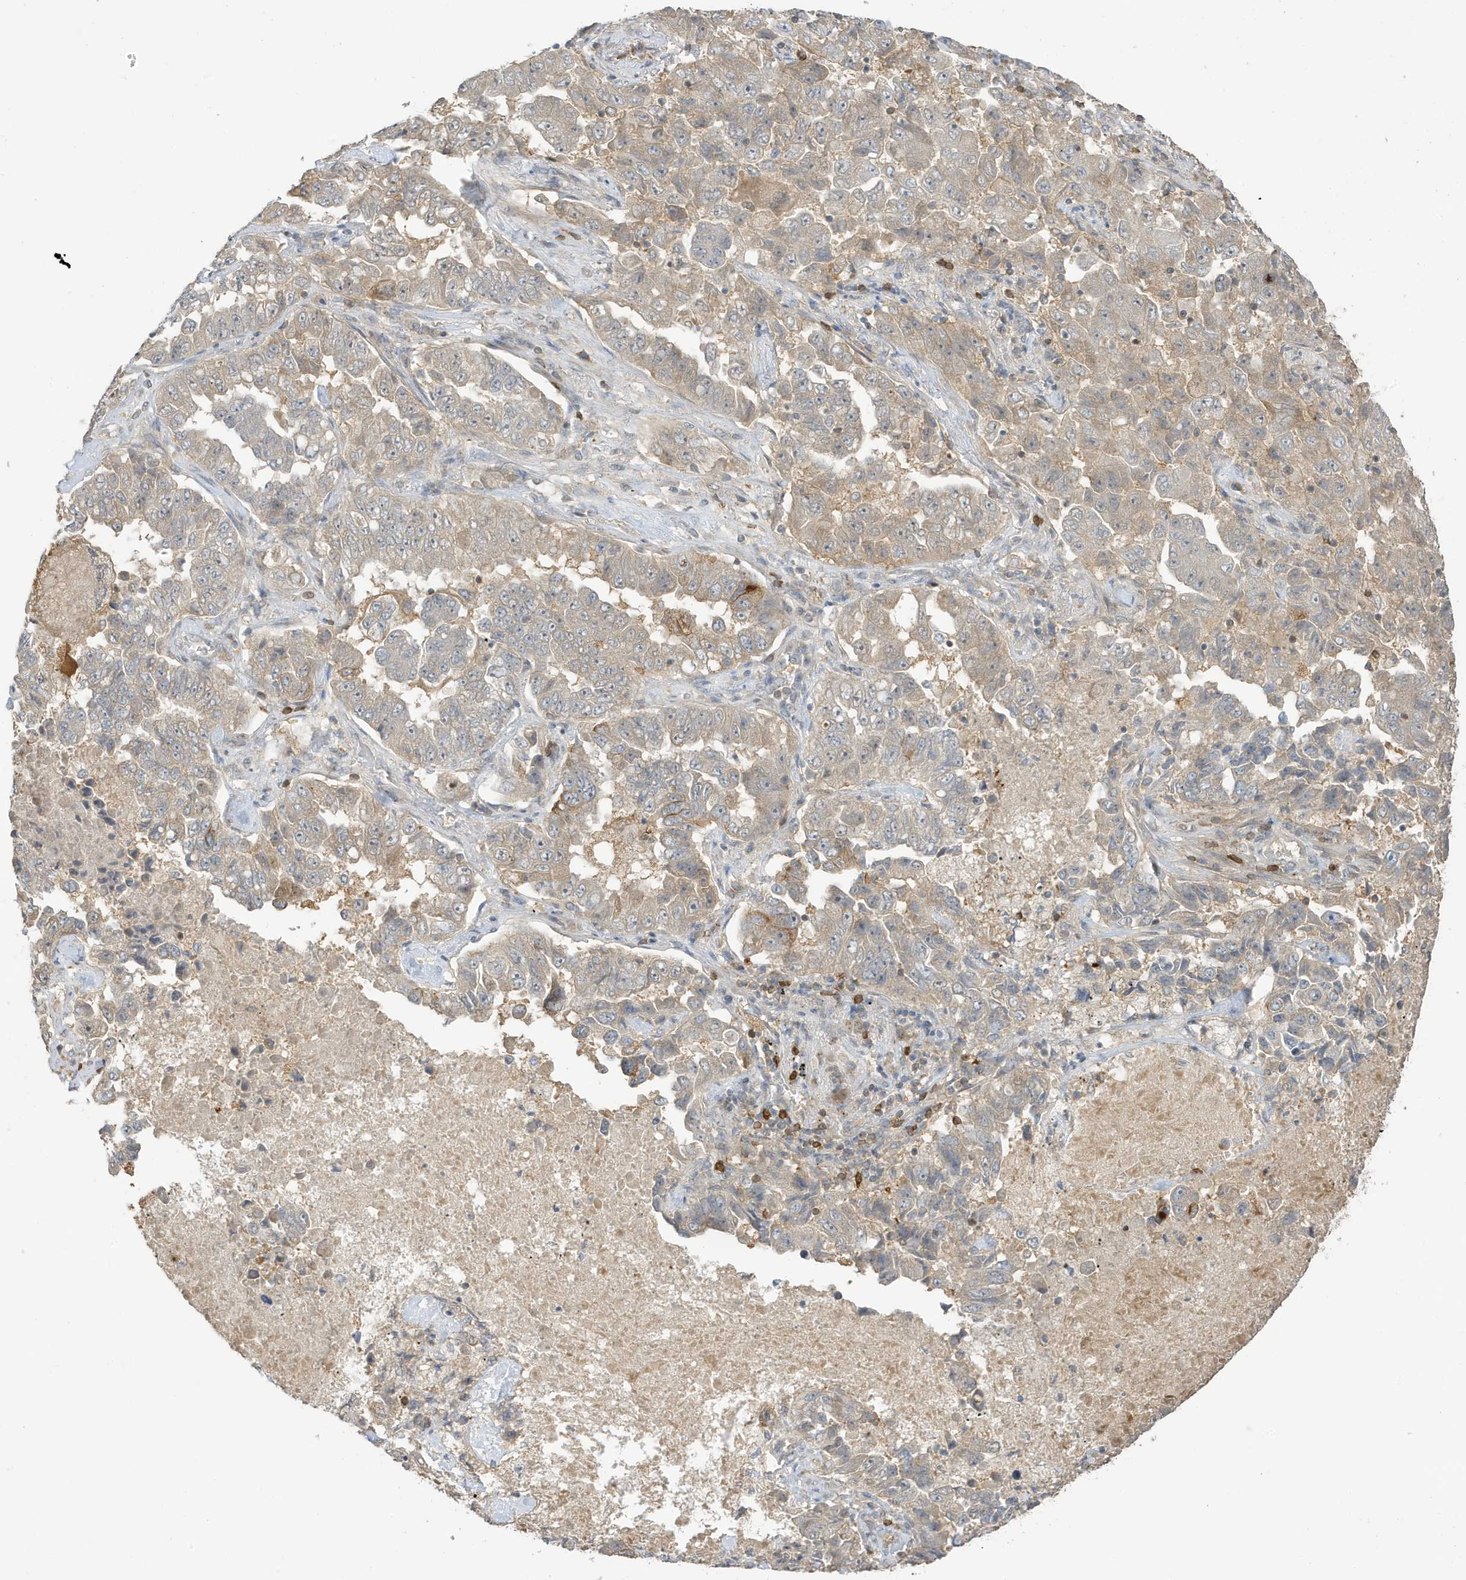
{"staining": {"intensity": "weak", "quantity": ">75%", "location": "cytoplasmic/membranous"}, "tissue": "lung cancer", "cell_type": "Tumor cells", "image_type": "cancer", "snomed": [{"axis": "morphology", "description": "Adenocarcinoma, NOS"}, {"axis": "topography", "description": "Lung"}], "caption": "Human lung cancer (adenocarcinoma) stained for a protein (brown) shows weak cytoplasmic/membranous positive staining in about >75% of tumor cells.", "gene": "TAB3", "patient": {"sex": "female", "age": 51}}